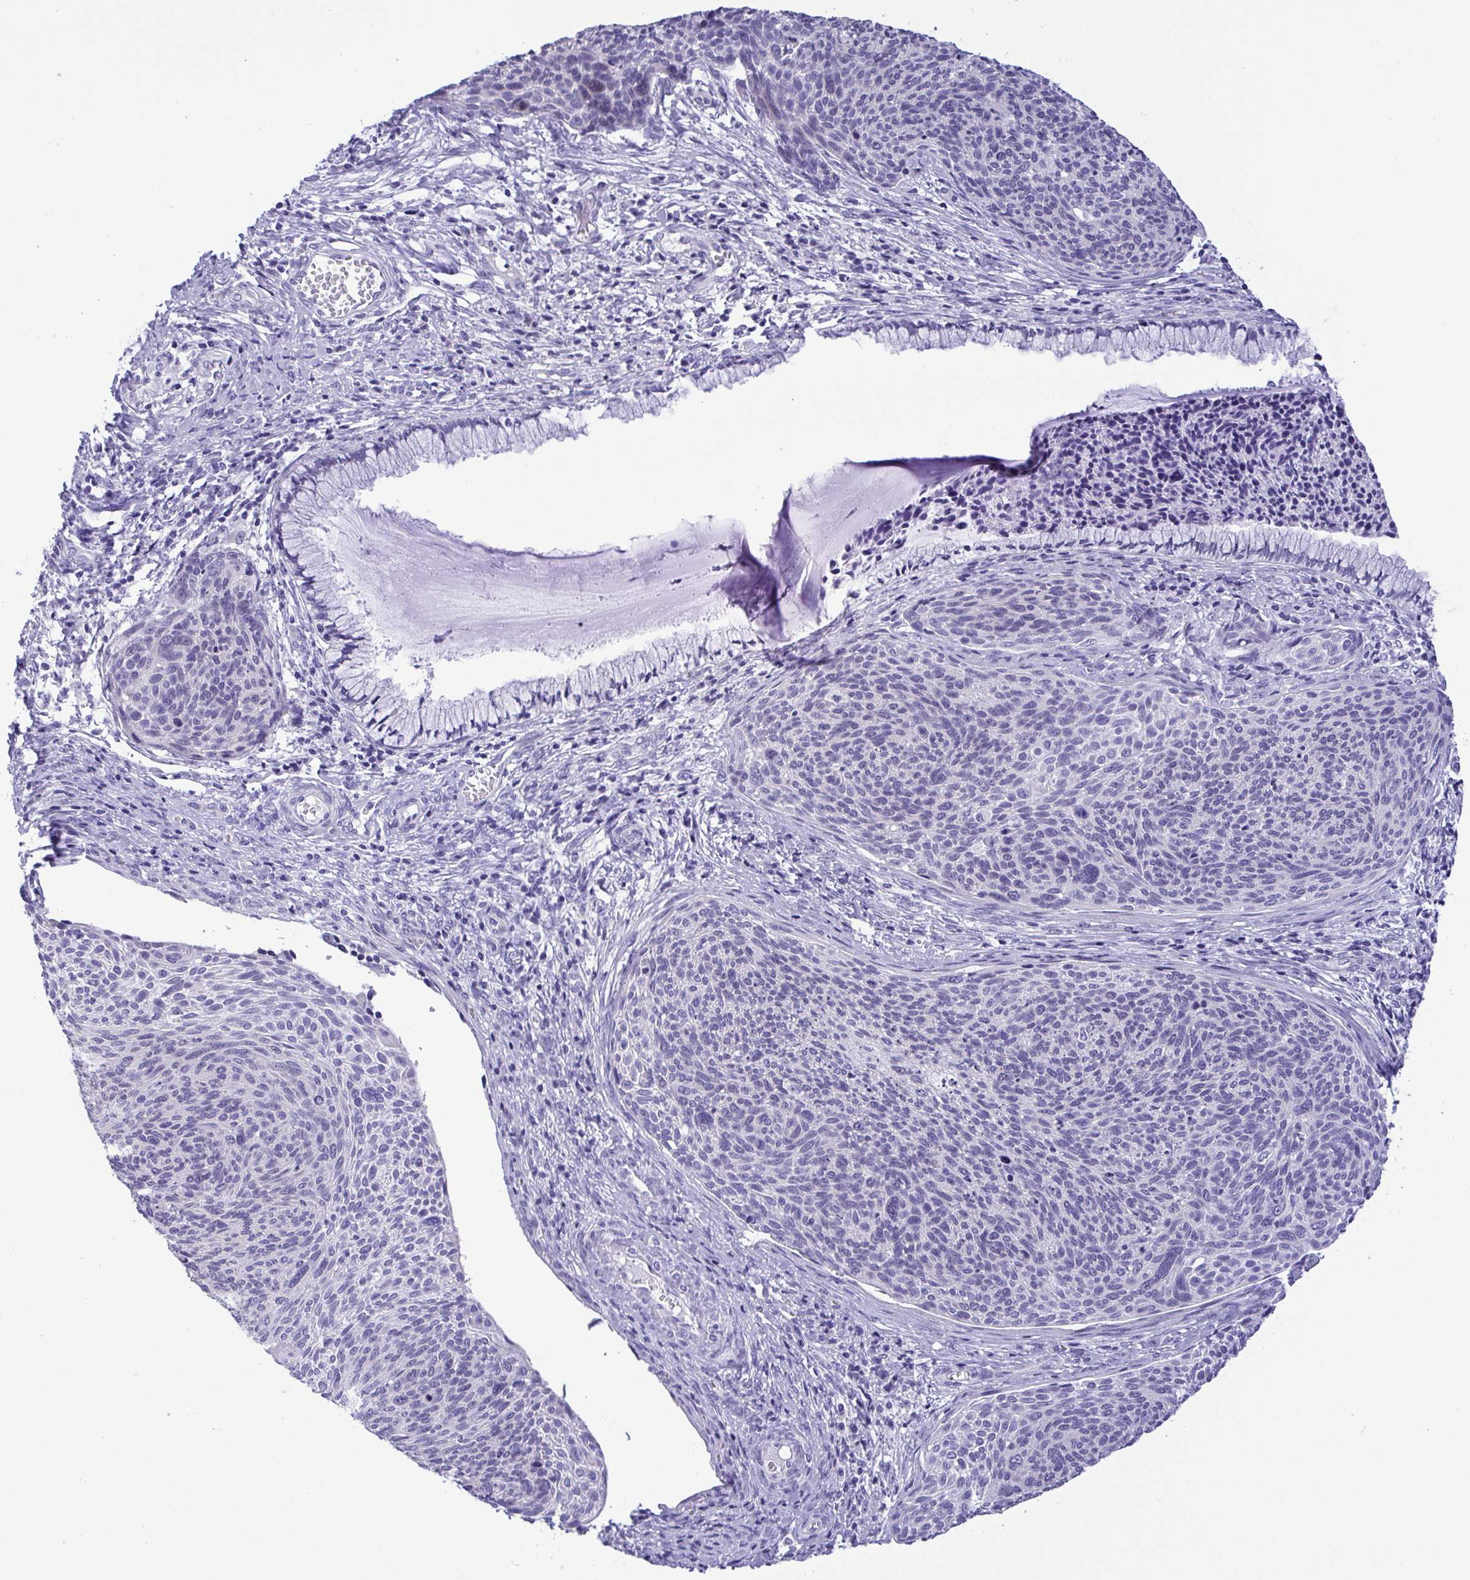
{"staining": {"intensity": "negative", "quantity": "none", "location": "none"}, "tissue": "cervical cancer", "cell_type": "Tumor cells", "image_type": "cancer", "snomed": [{"axis": "morphology", "description": "Squamous cell carcinoma, NOS"}, {"axis": "topography", "description": "Cervix"}], "caption": "Immunohistochemical staining of cervical squamous cell carcinoma reveals no significant positivity in tumor cells. (DAB IHC visualized using brightfield microscopy, high magnification).", "gene": "YBX2", "patient": {"sex": "female", "age": 49}}